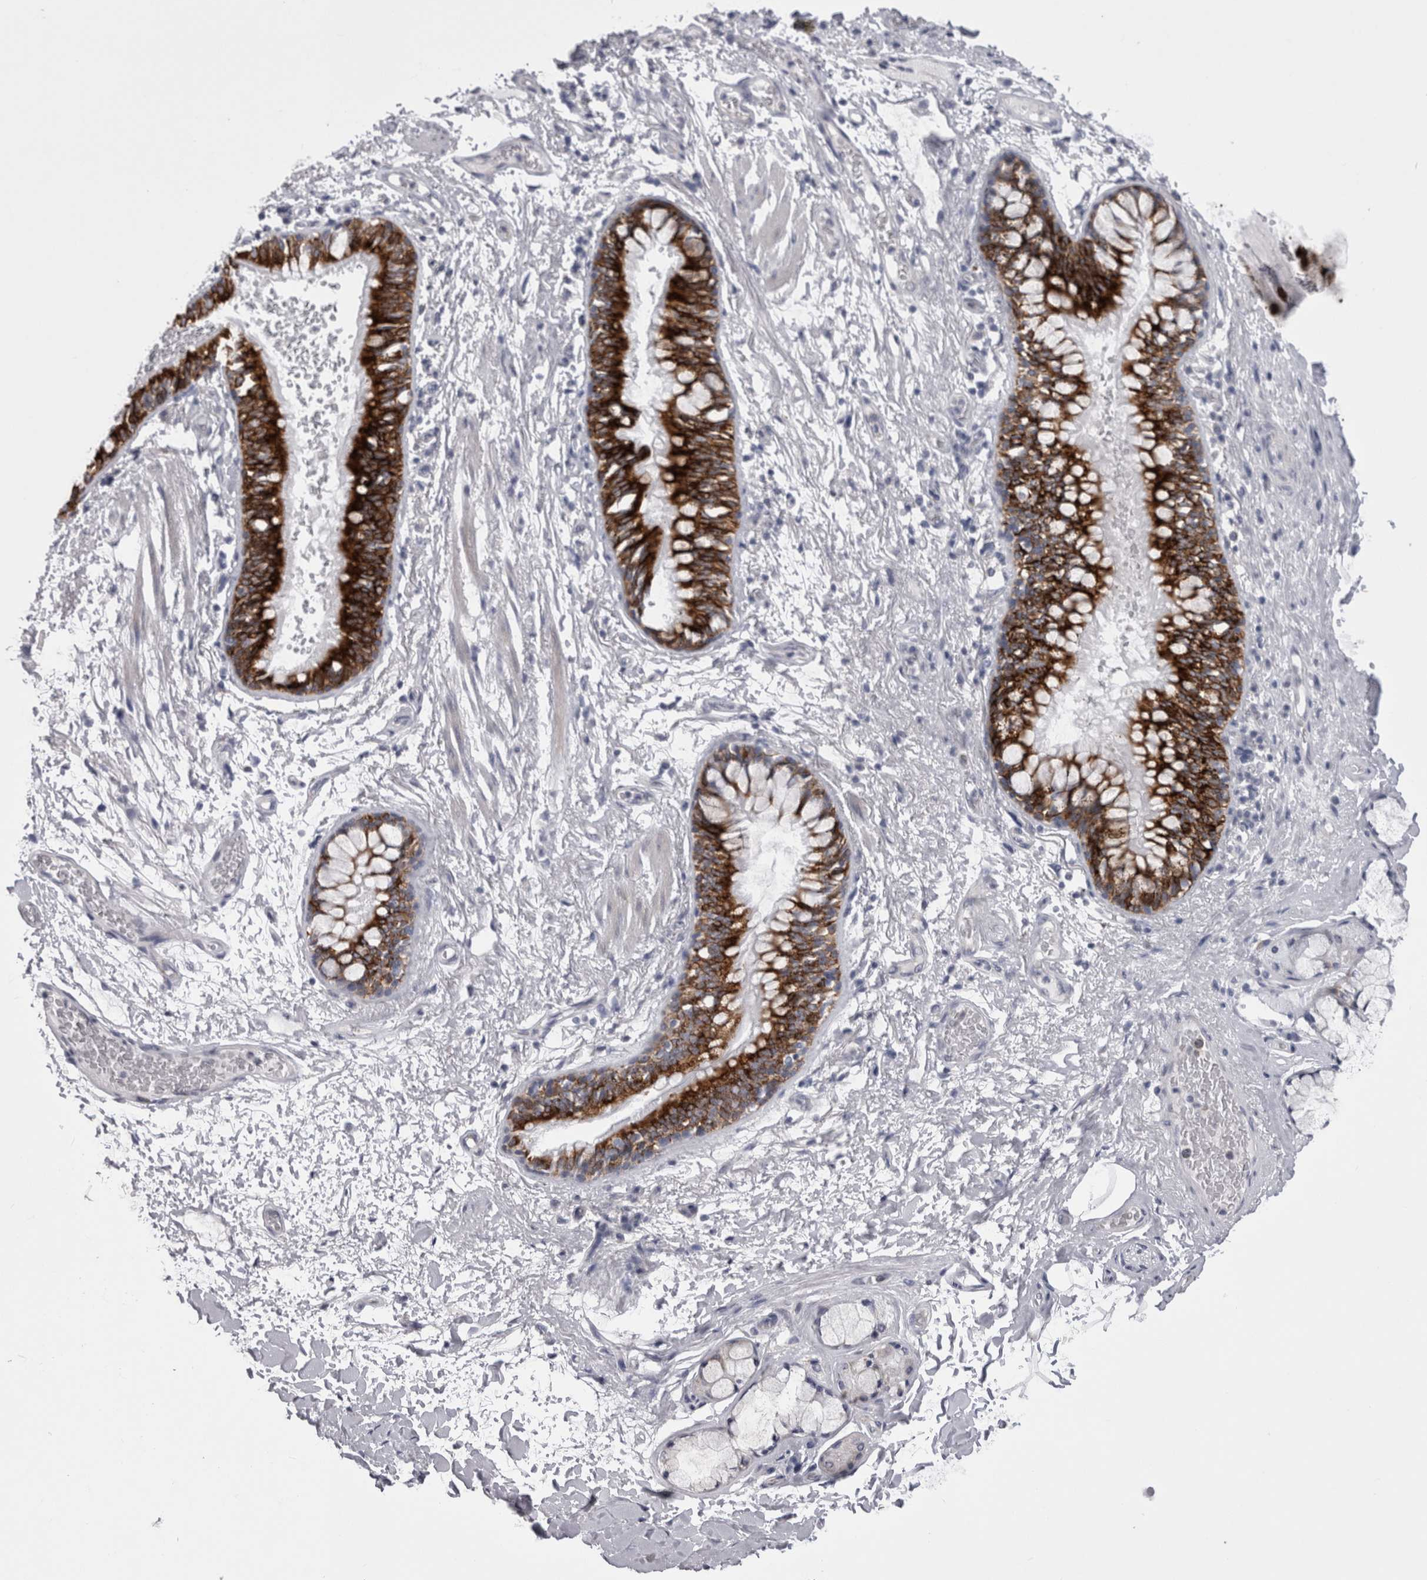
{"staining": {"intensity": "negative", "quantity": "none", "location": "none"}, "tissue": "adipose tissue", "cell_type": "Adipocytes", "image_type": "normal", "snomed": [{"axis": "morphology", "description": "Normal tissue, NOS"}, {"axis": "topography", "description": "Cartilage tissue"}, {"axis": "topography", "description": "Bronchus"}], "caption": "This is a micrograph of immunohistochemistry staining of unremarkable adipose tissue, which shows no positivity in adipocytes. (Stains: DAB (3,3'-diaminobenzidine) IHC with hematoxylin counter stain, Microscopy: brightfield microscopy at high magnification).", "gene": "PWP2", "patient": {"sex": "female", "age": 73}}